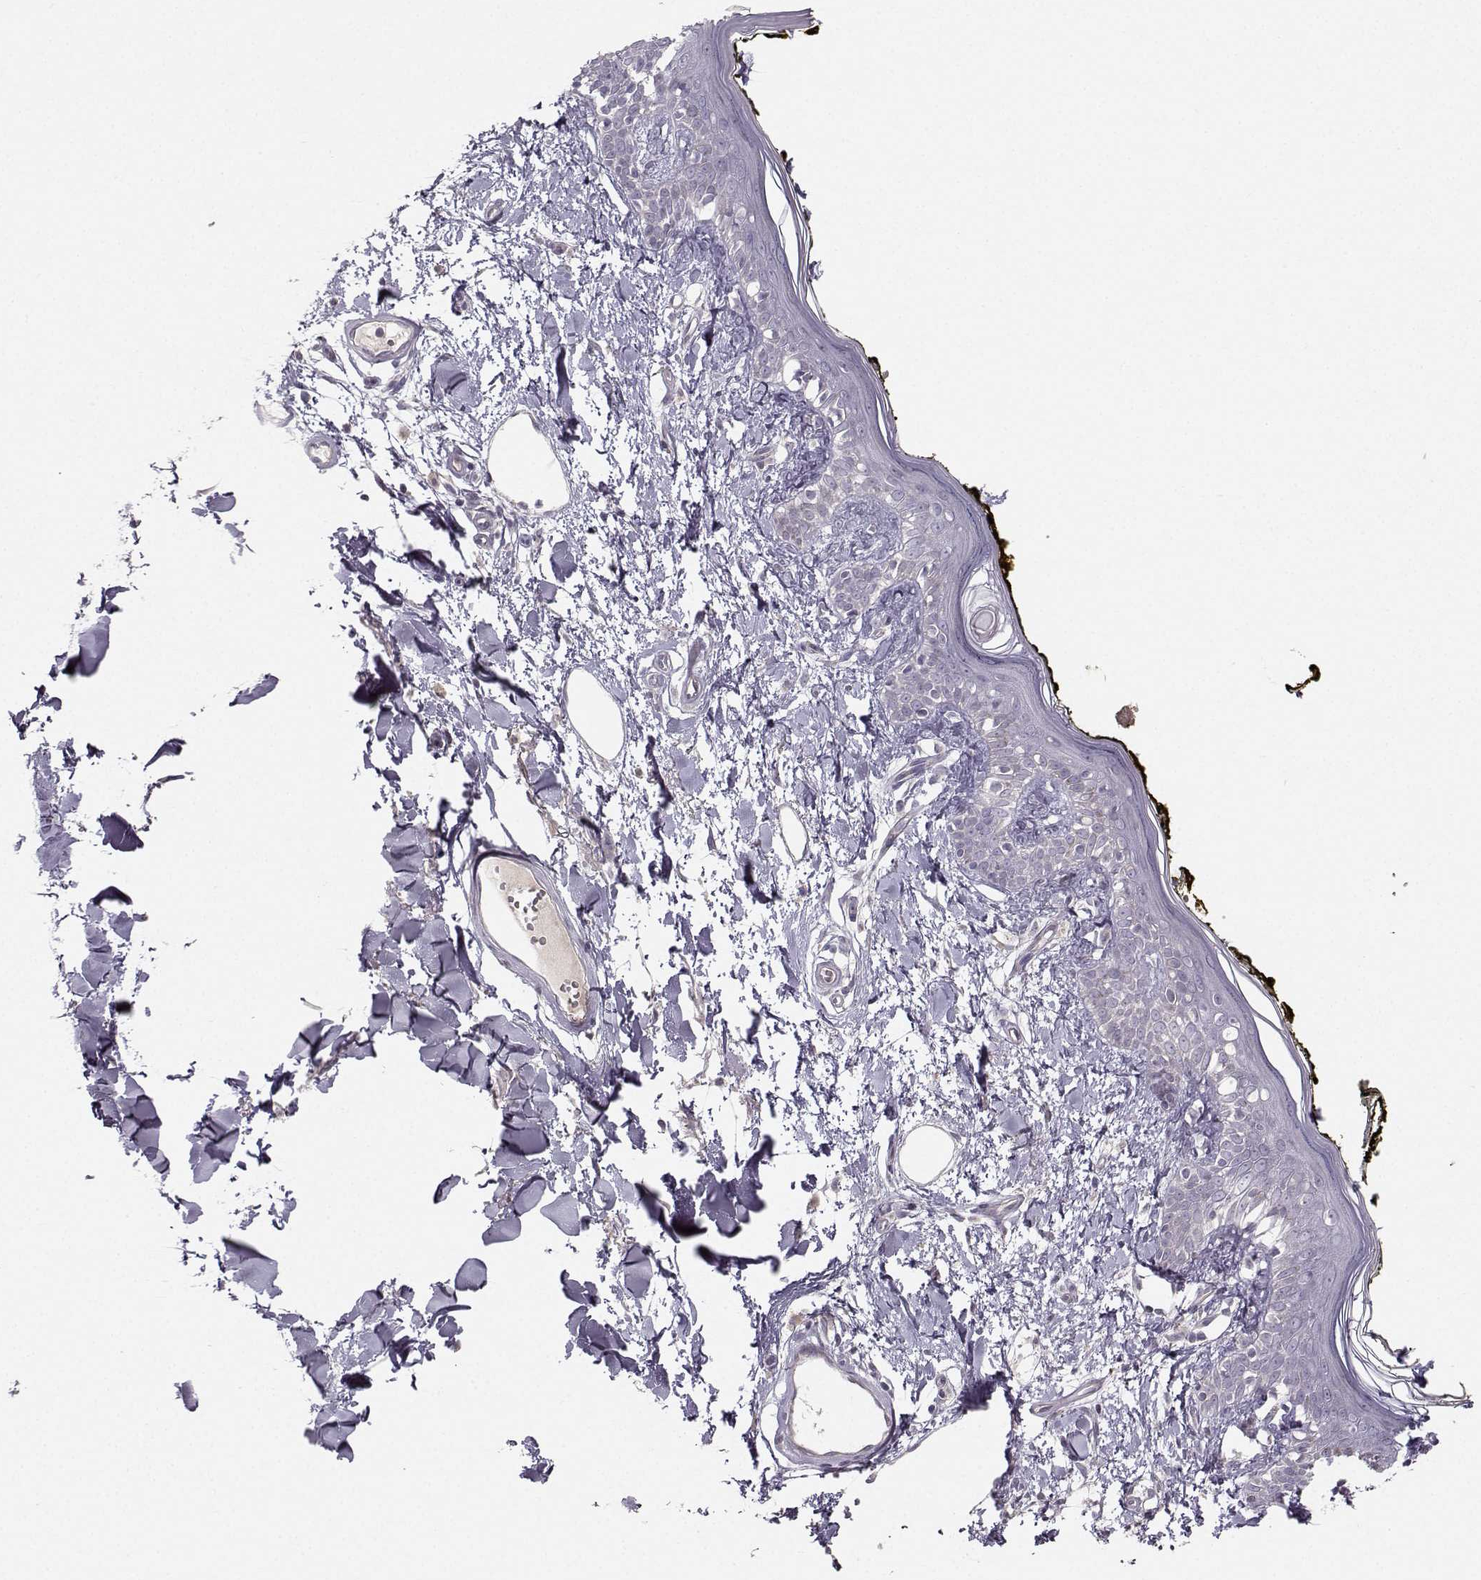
{"staining": {"intensity": "negative", "quantity": "none", "location": "none"}, "tissue": "skin", "cell_type": "Fibroblasts", "image_type": "normal", "snomed": [{"axis": "morphology", "description": "Normal tissue, NOS"}, {"axis": "topography", "description": "Skin"}], "caption": "Histopathology image shows no significant protein expression in fibroblasts of benign skin.", "gene": "OPRD1", "patient": {"sex": "male", "age": 76}}